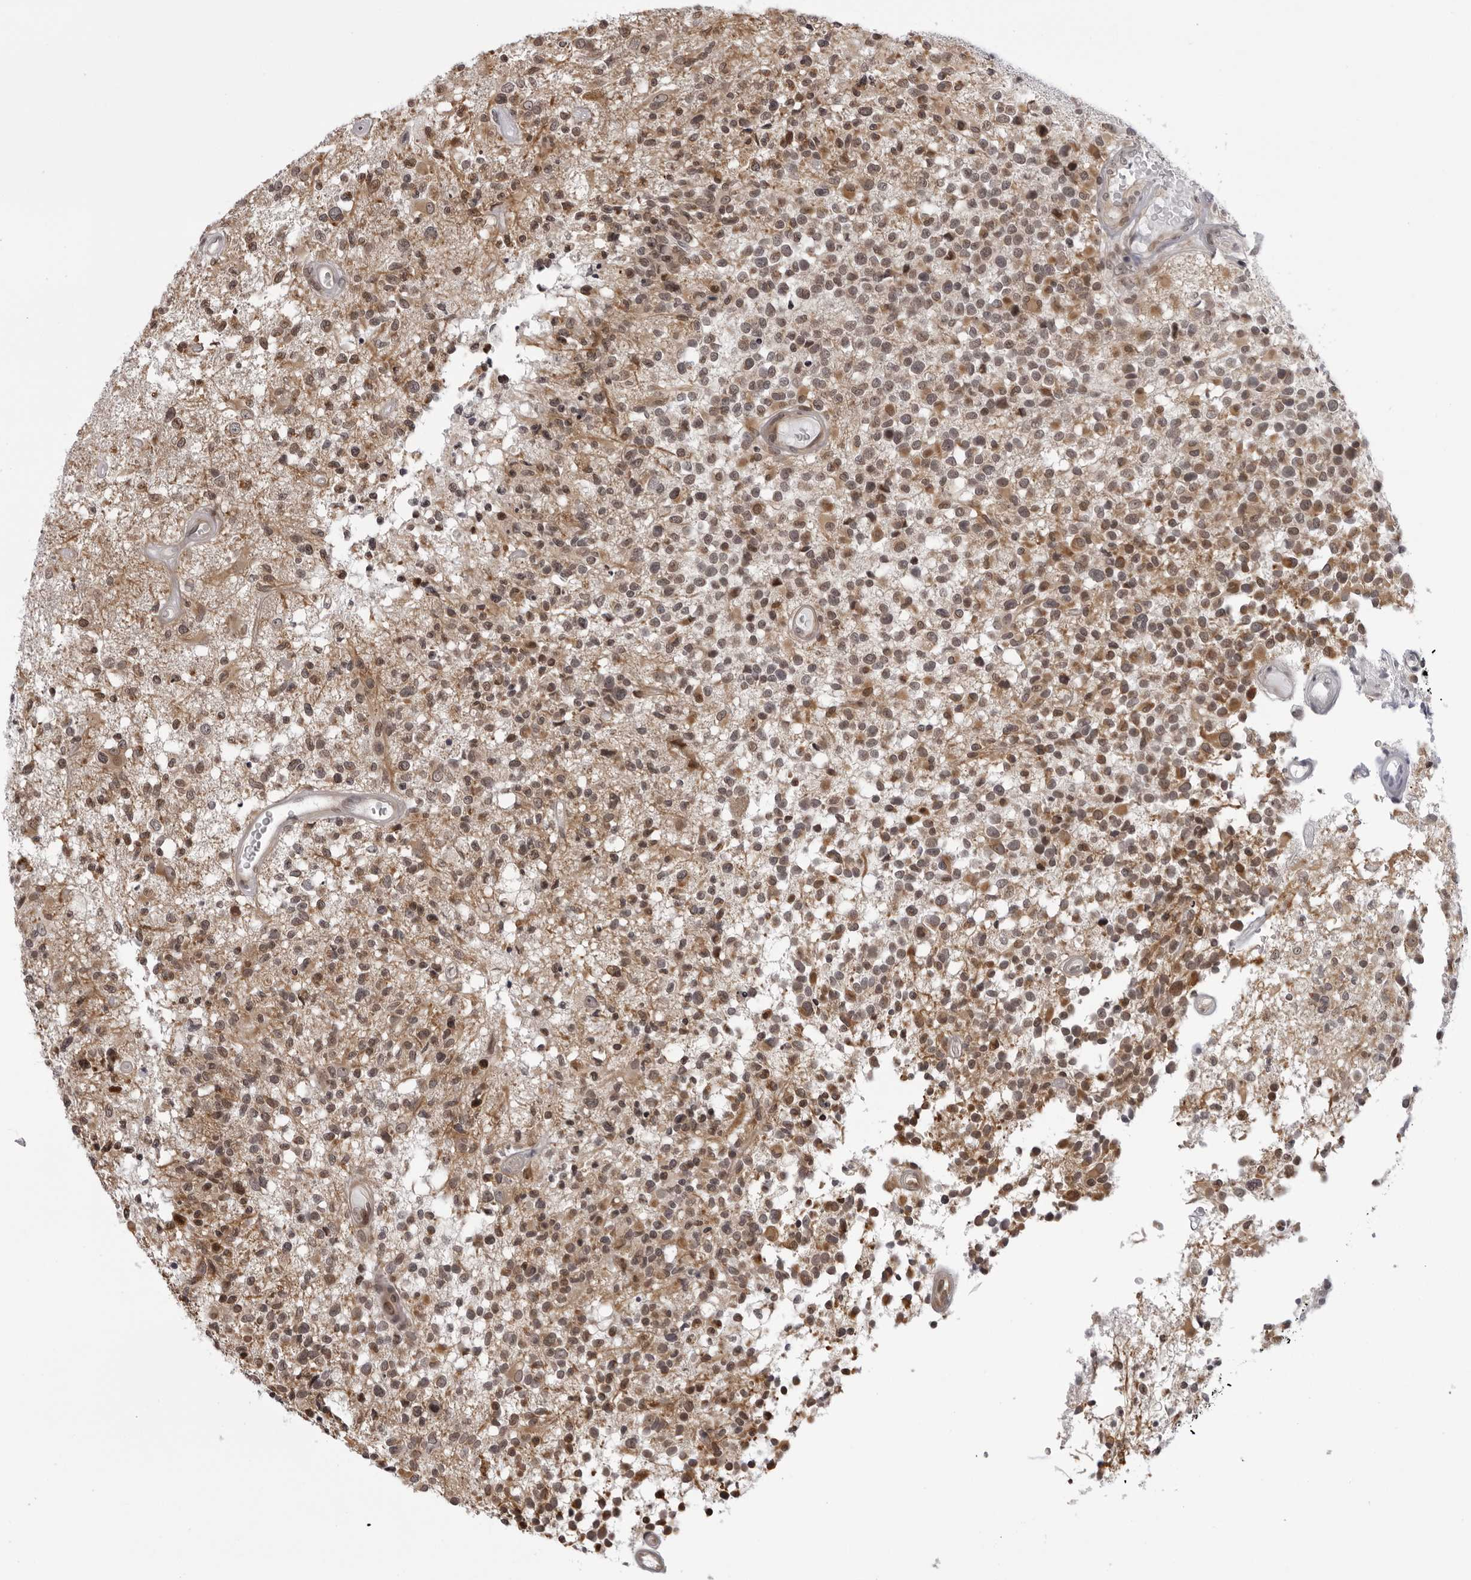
{"staining": {"intensity": "moderate", "quantity": ">75%", "location": "cytoplasmic/membranous,nuclear"}, "tissue": "glioma", "cell_type": "Tumor cells", "image_type": "cancer", "snomed": [{"axis": "morphology", "description": "Glioma, malignant, High grade"}, {"axis": "morphology", "description": "Glioblastoma, NOS"}, {"axis": "topography", "description": "Brain"}], "caption": "DAB (3,3'-diaminobenzidine) immunohistochemical staining of glioma shows moderate cytoplasmic/membranous and nuclear protein expression in approximately >75% of tumor cells. (DAB IHC with brightfield microscopy, high magnification).", "gene": "GCSAML", "patient": {"sex": "male", "age": 60}}